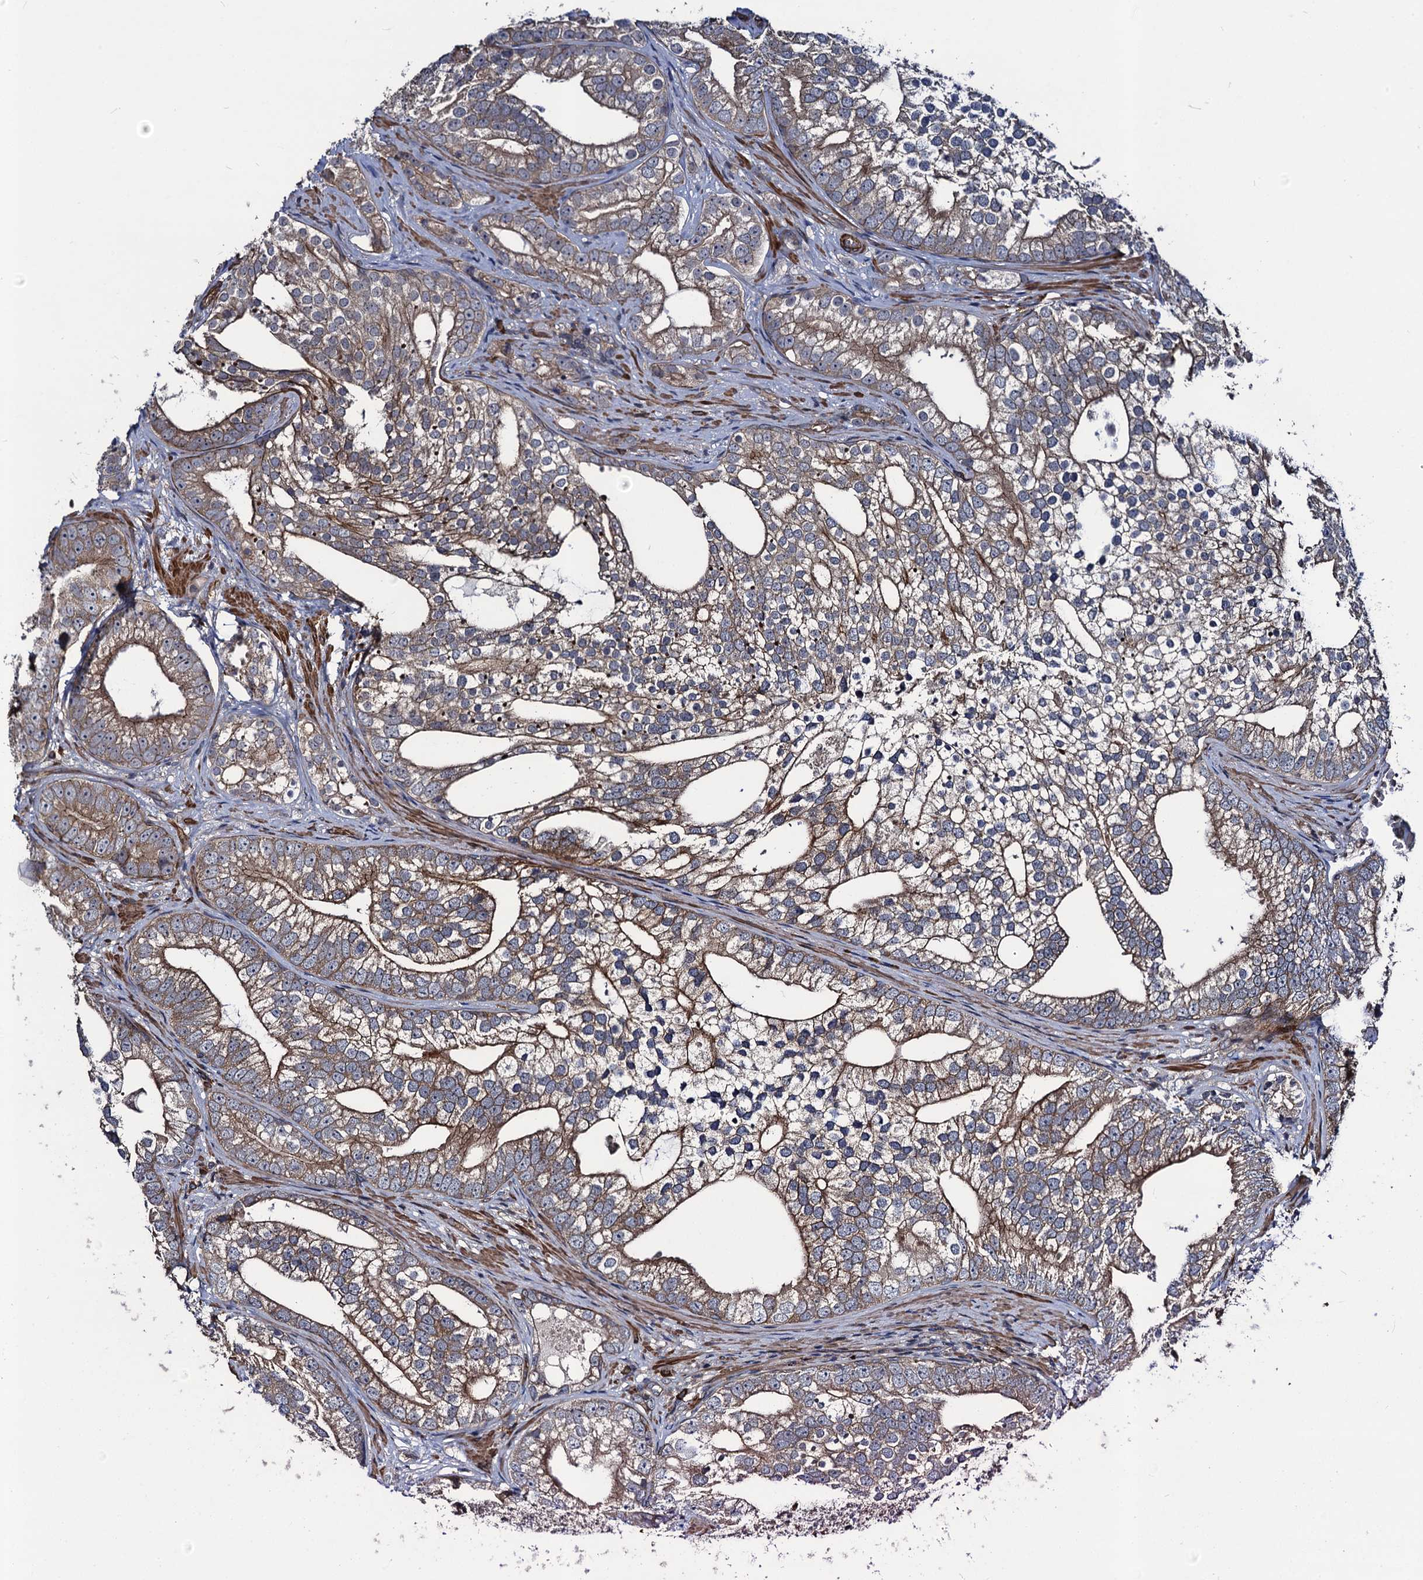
{"staining": {"intensity": "moderate", "quantity": "25%-75%", "location": "cytoplasmic/membranous"}, "tissue": "prostate cancer", "cell_type": "Tumor cells", "image_type": "cancer", "snomed": [{"axis": "morphology", "description": "Adenocarcinoma, High grade"}, {"axis": "topography", "description": "Prostate"}], "caption": "An image of human prostate cancer (high-grade adenocarcinoma) stained for a protein reveals moderate cytoplasmic/membranous brown staining in tumor cells.", "gene": "KXD1", "patient": {"sex": "male", "age": 75}}